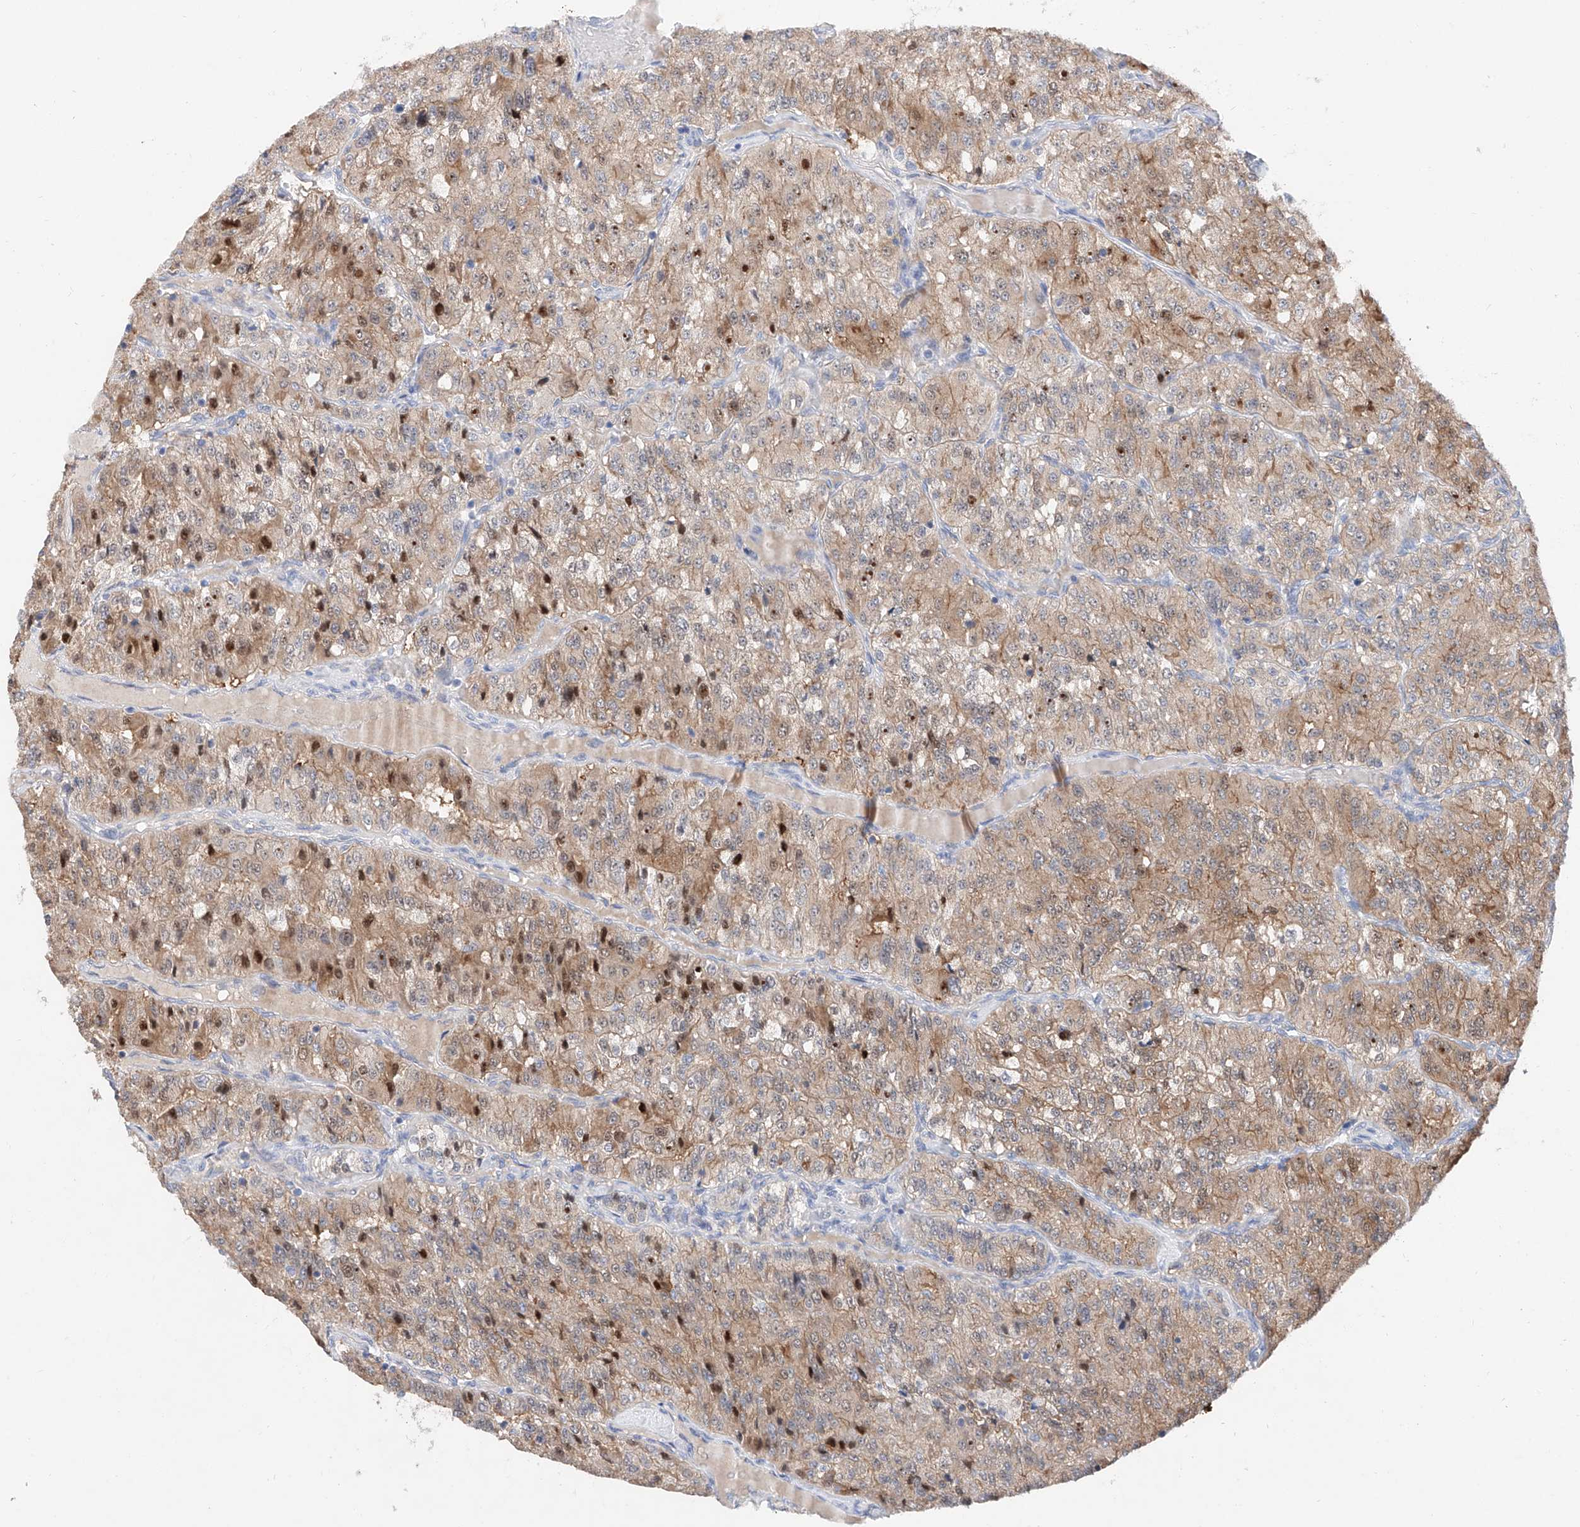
{"staining": {"intensity": "moderate", "quantity": ">75%", "location": "cytoplasmic/membranous,nuclear"}, "tissue": "renal cancer", "cell_type": "Tumor cells", "image_type": "cancer", "snomed": [{"axis": "morphology", "description": "Adenocarcinoma, NOS"}, {"axis": "topography", "description": "Kidney"}], "caption": "Adenocarcinoma (renal) stained with DAB IHC displays medium levels of moderate cytoplasmic/membranous and nuclear positivity in about >75% of tumor cells.", "gene": "FUCA2", "patient": {"sex": "female", "age": 63}}